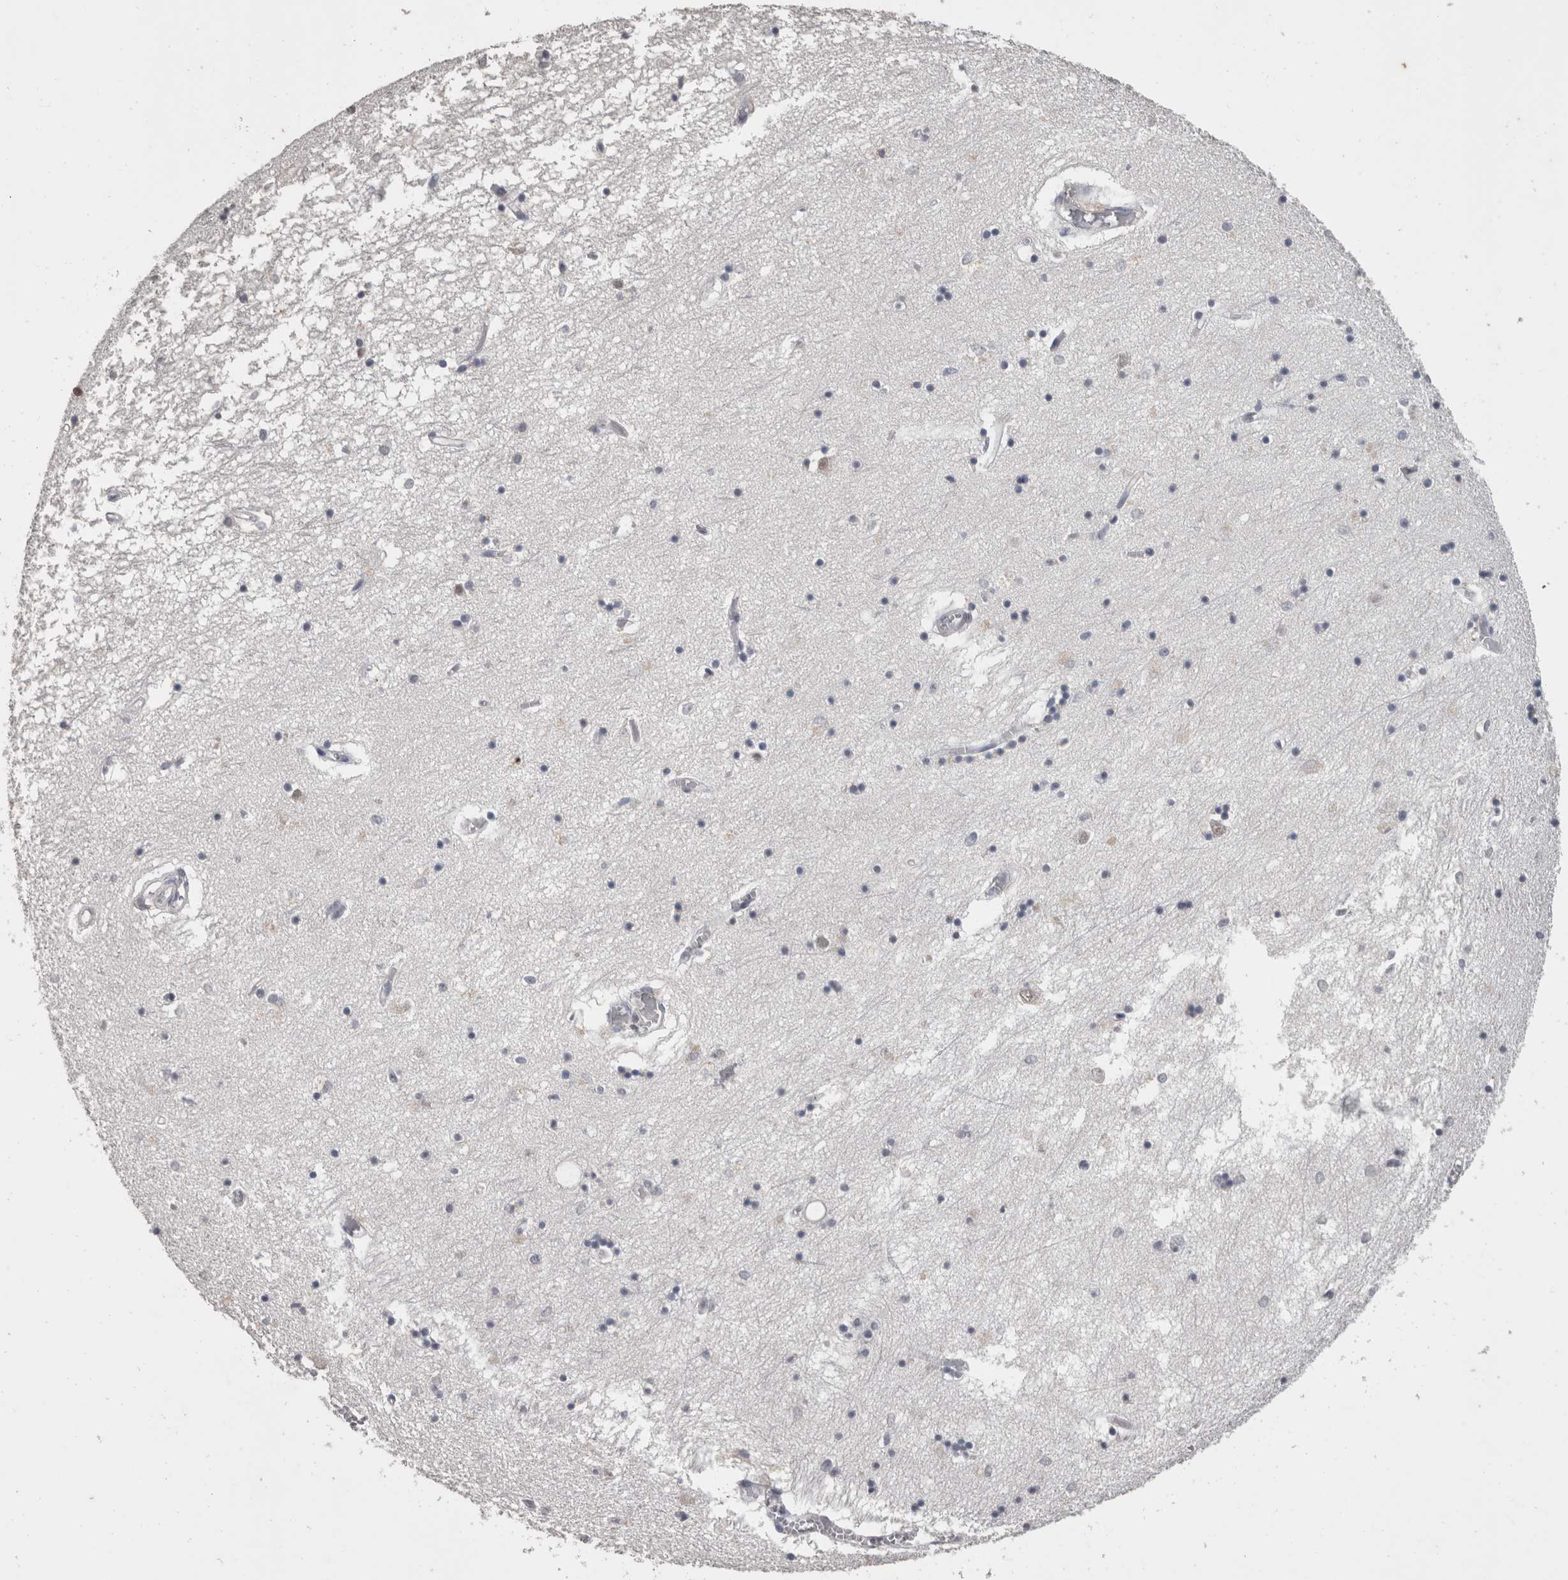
{"staining": {"intensity": "negative", "quantity": "none", "location": "none"}, "tissue": "hippocampus", "cell_type": "Glial cells", "image_type": "normal", "snomed": [{"axis": "morphology", "description": "Normal tissue, NOS"}, {"axis": "topography", "description": "Hippocampus"}], "caption": "This photomicrograph is of benign hippocampus stained with immunohistochemistry (IHC) to label a protein in brown with the nuclei are counter-stained blue. There is no positivity in glial cells. The staining is performed using DAB (3,3'-diaminobenzidine) brown chromogen with nuclei counter-stained in using hematoxylin.", "gene": "DDX17", "patient": {"sex": "male", "age": 70}}